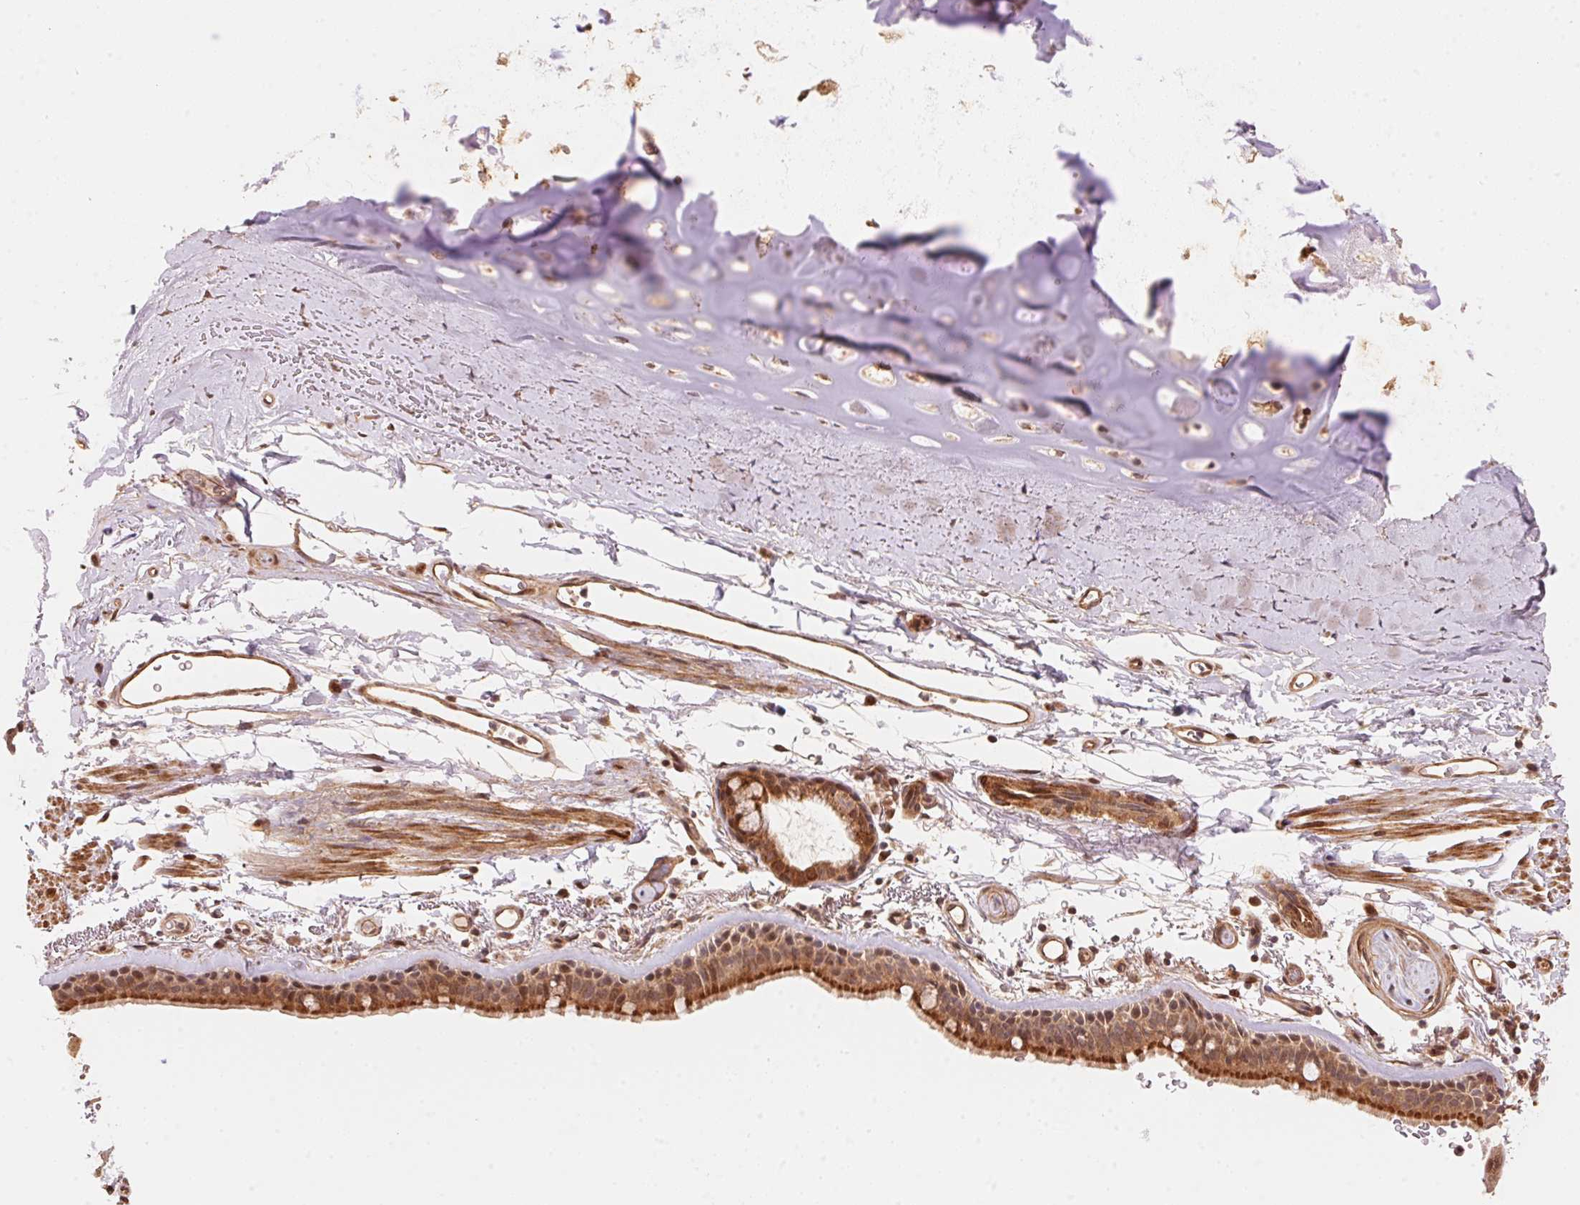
{"staining": {"intensity": "strong", "quantity": ">75%", "location": "cytoplasmic/membranous"}, "tissue": "bronchus", "cell_type": "Respiratory epithelial cells", "image_type": "normal", "snomed": [{"axis": "morphology", "description": "Normal tissue, NOS"}, {"axis": "topography", "description": "Lymph node"}, {"axis": "topography", "description": "Bronchus"}], "caption": "Immunohistochemistry (IHC) photomicrograph of benign bronchus: bronchus stained using IHC shows high levels of strong protein expression localized specifically in the cytoplasmic/membranous of respiratory epithelial cells, appearing as a cytoplasmic/membranous brown color.", "gene": "TNIP2", "patient": {"sex": "female", "age": 70}}